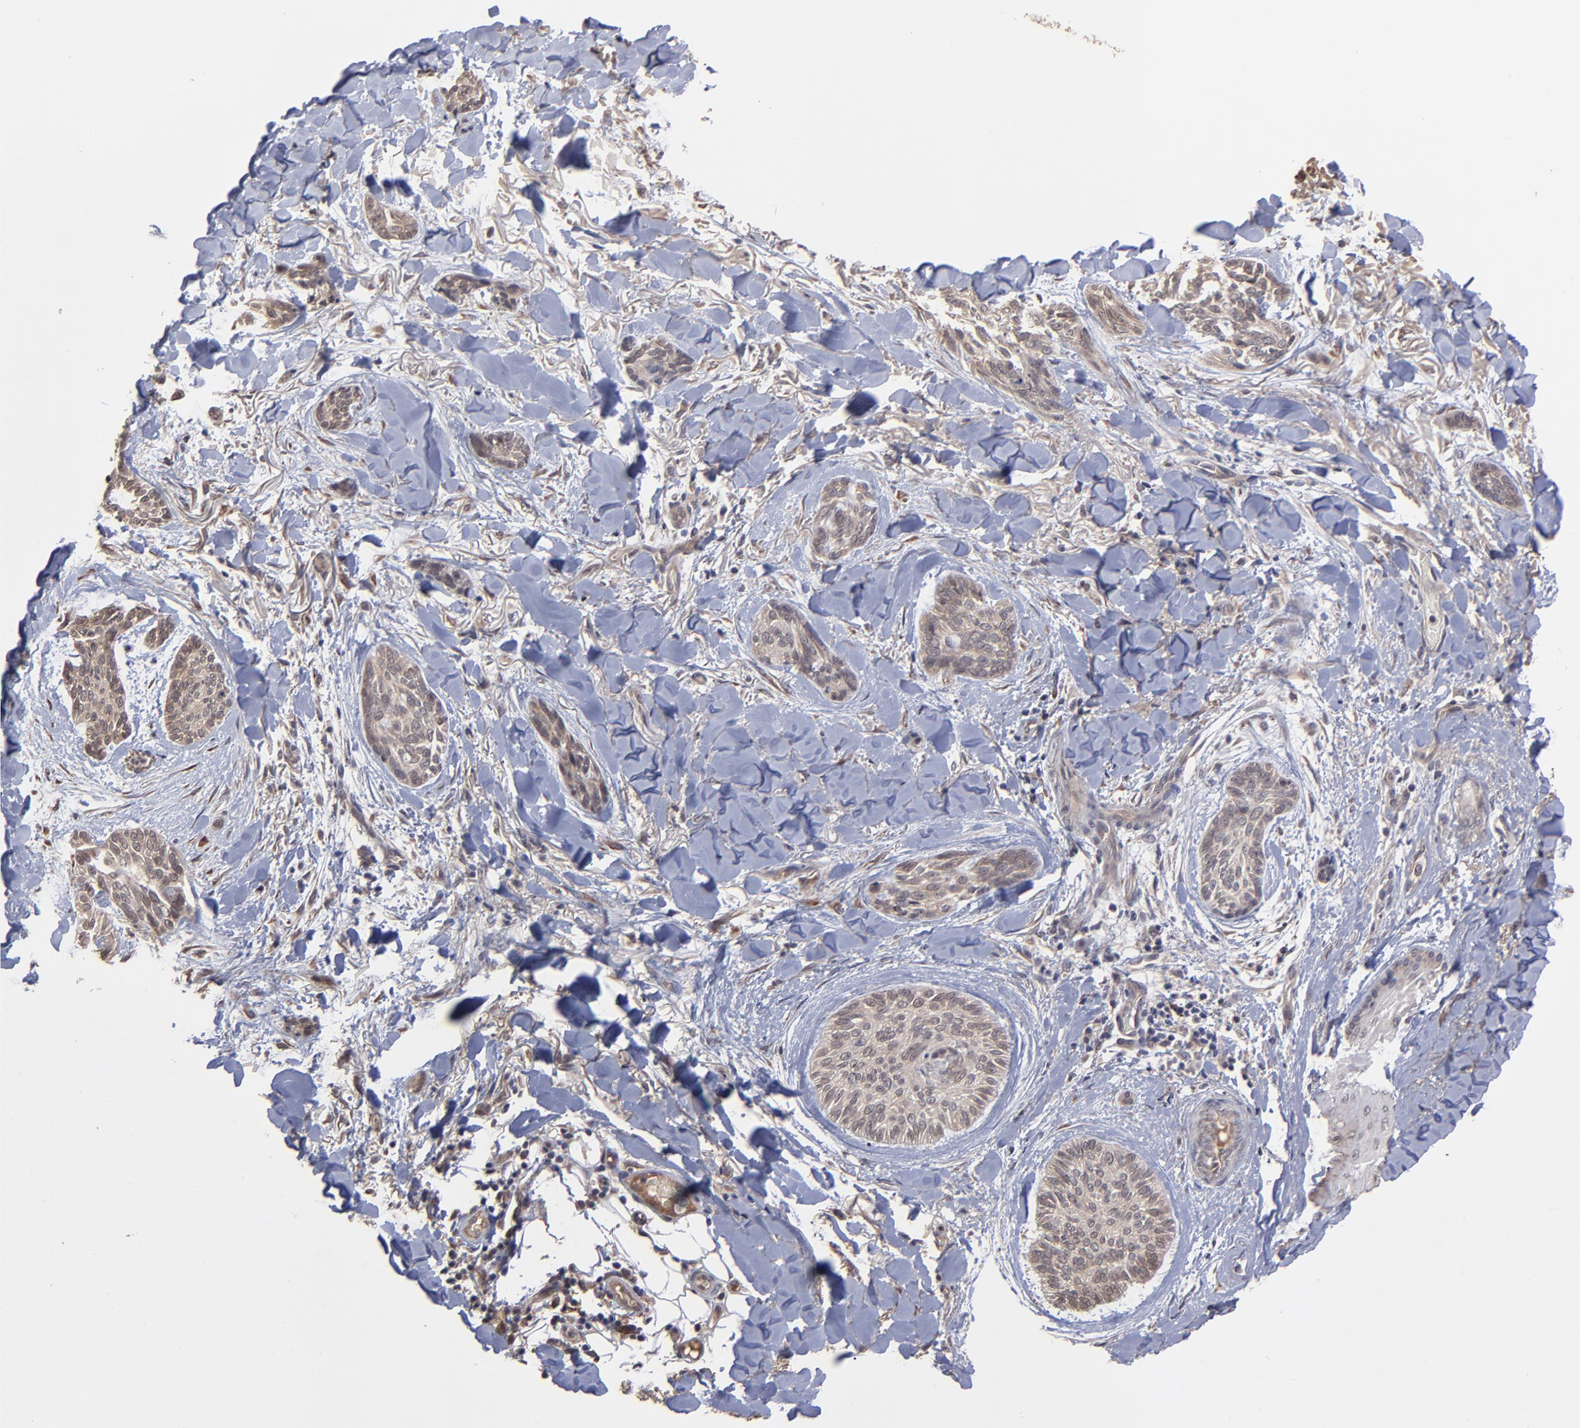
{"staining": {"intensity": "weak", "quantity": ">75%", "location": "cytoplasmic/membranous"}, "tissue": "skin cancer", "cell_type": "Tumor cells", "image_type": "cancer", "snomed": [{"axis": "morphology", "description": "Normal tissue, NOS"}, {"axis": "morphology", "description": "Basal cell carcinoma"}, {"axis": "topography", "description": "Skin"}], "caption": "Human skin basal cell carcinoma stained with a protein marker exhibits weak staining in tumor cells.", "gene": "CHL1", "patient": {"sex": "female", "age": 71}}